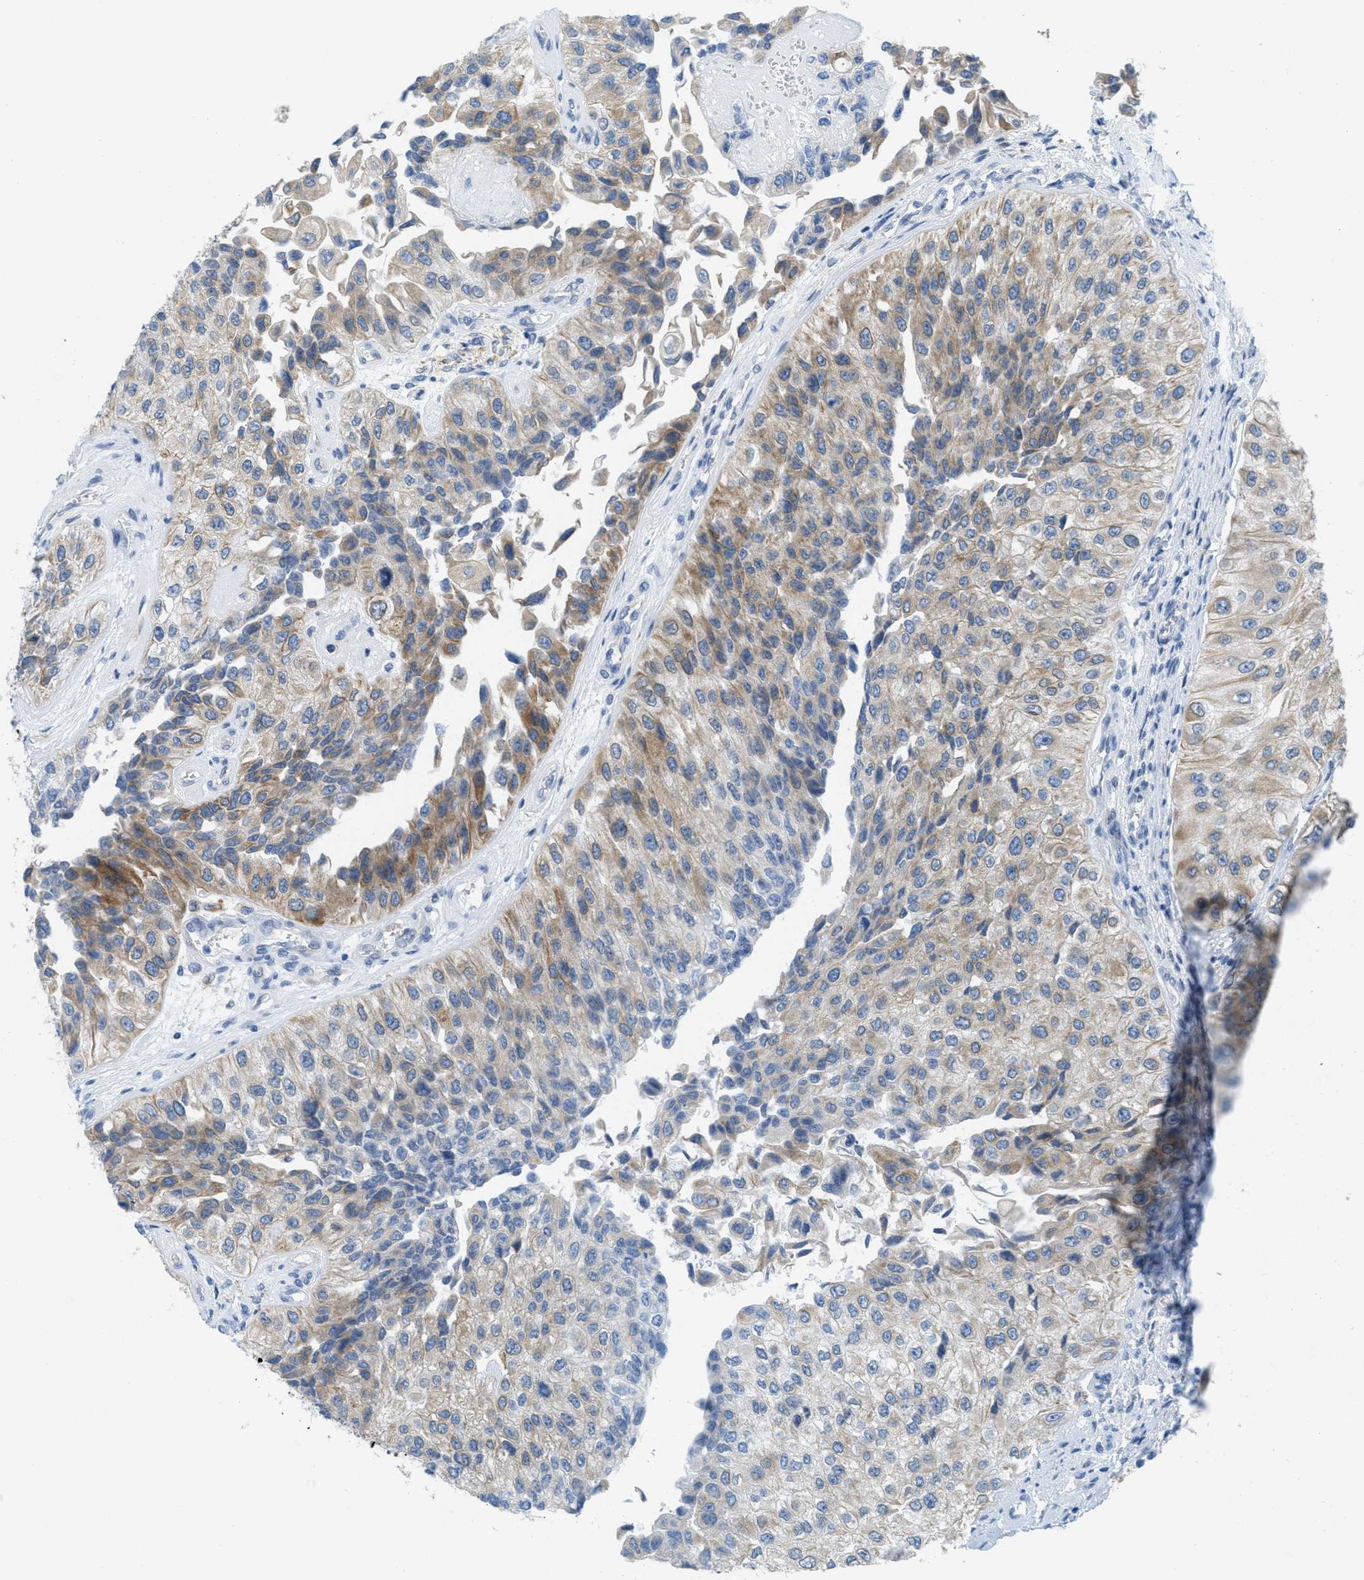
{"staining": {"intensity": "moderate", "quantity": "25%-75%", "location": "cytoplasmic/membranous"}, "tissue": "urothelial cancer", "cell_type": "Tumor cells", "image_type": "cancer", "snomed": [{"axis": "morphology", "description": "Urothelial carcinoma, High grade"}, {"axis": "topography", "description": "Kidney"}, {"axis": "topography", "description": "Urinary bladder"}], "caption": "Immunohistochemistry (IHC) image of neoplastic tissue: human urothelial cancer stained using immunohistochemistry (IHC) displays medium levels of moderate protein expression localized specifically in the cytoplasmic/membranous of tumor cells, appearing as a cytoplasmic/membranous brown color.", "gene": "TEX264", "patient": {"sex": "male", "age": 77}}